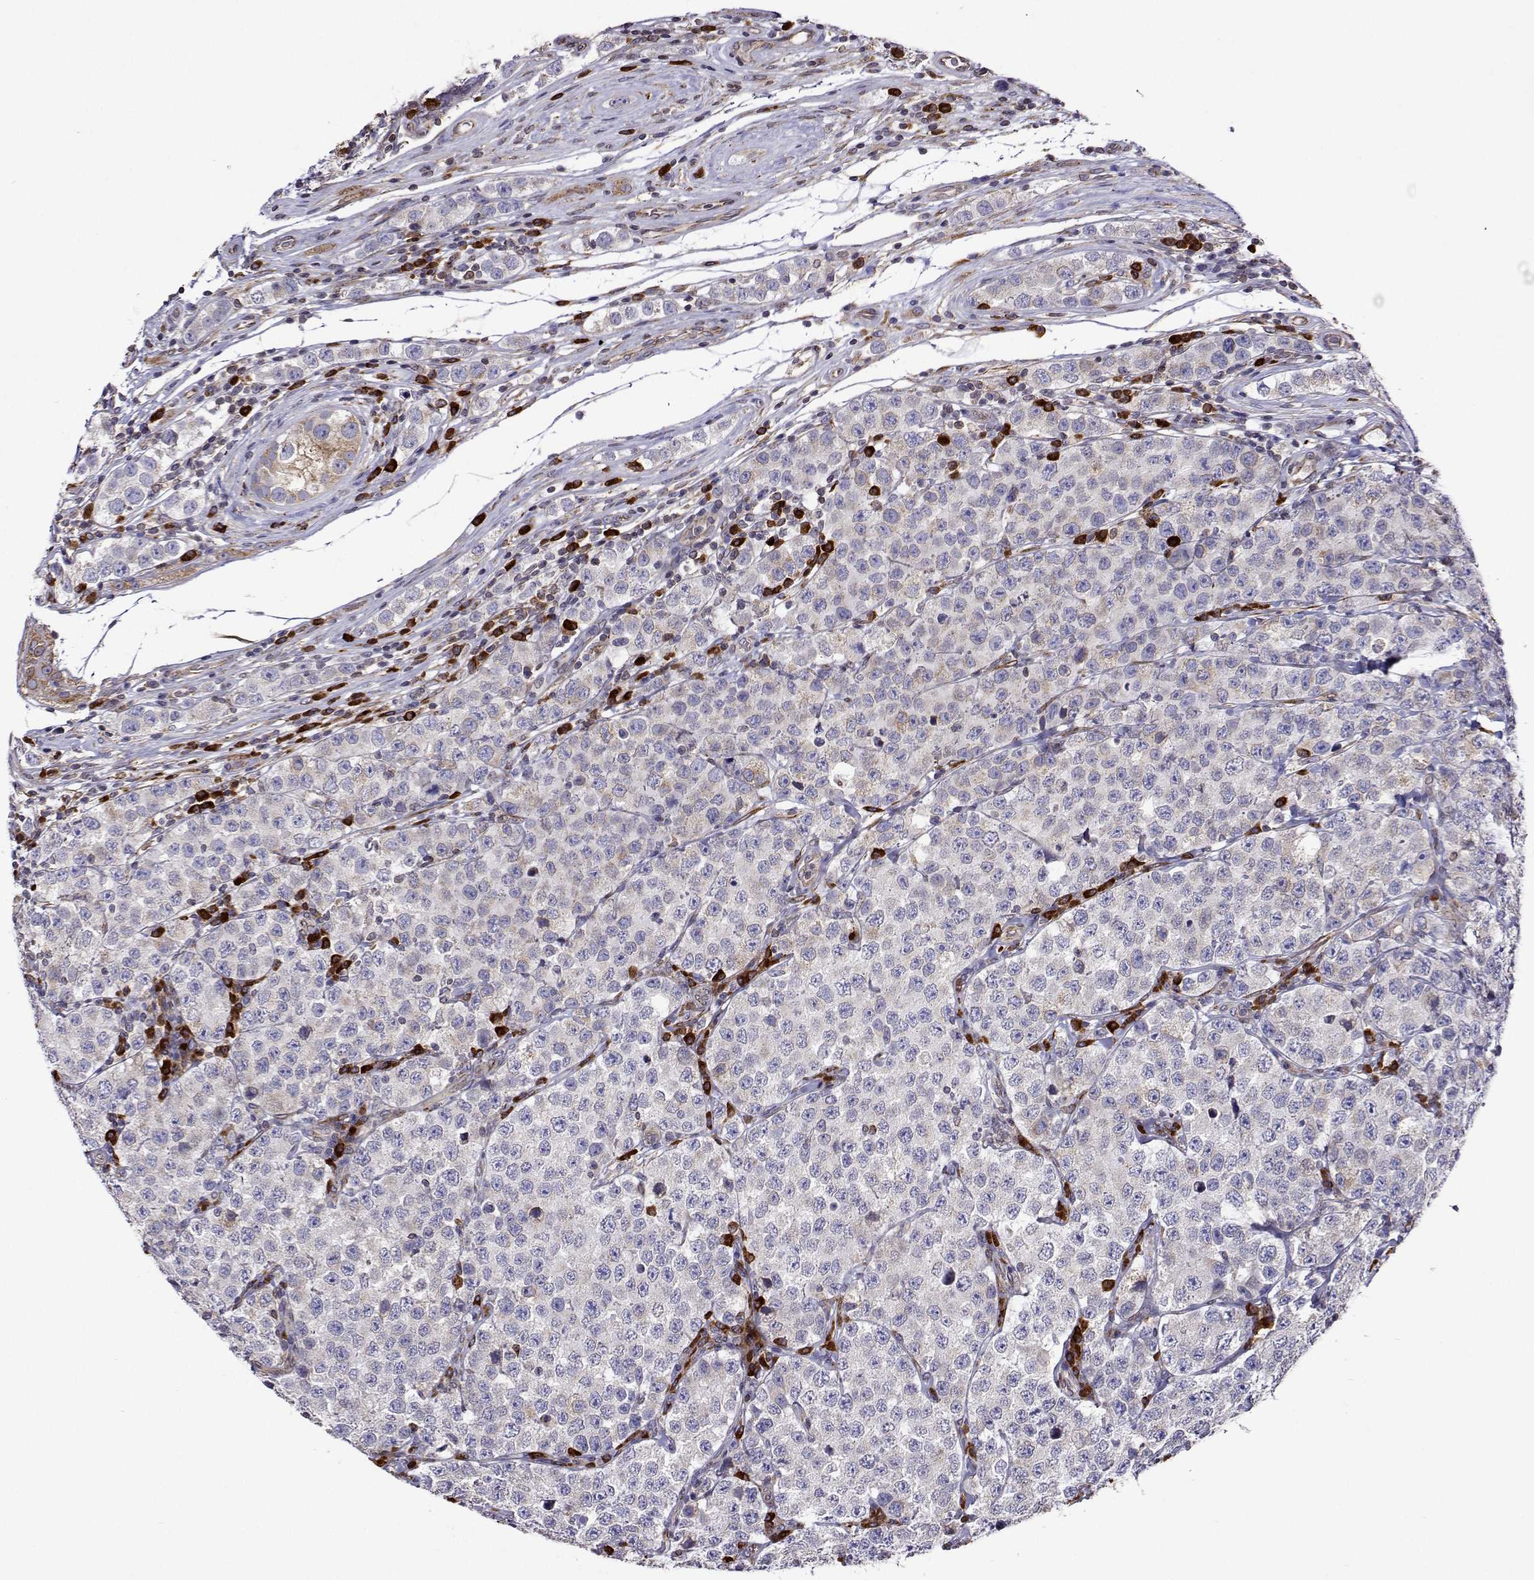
{"staining": {"intensity": "negative", "quantity": "none", "location": "none"}, "tissue": "testis cancer", "cell_type": "Tumor cells", "image_type": "cancer", "snomed": [{"axis": "morphology", "description": "Seminoma, NOS"}, {"axis": "topography", "description": "Testis"}], "caption": "Seminoma (testis) stained for a protein using immunohistochemistry (IHC) reveals no staining tumor cells.", "gene": "PGRMC2", "patient": {"sex": "male", "age": 34}}